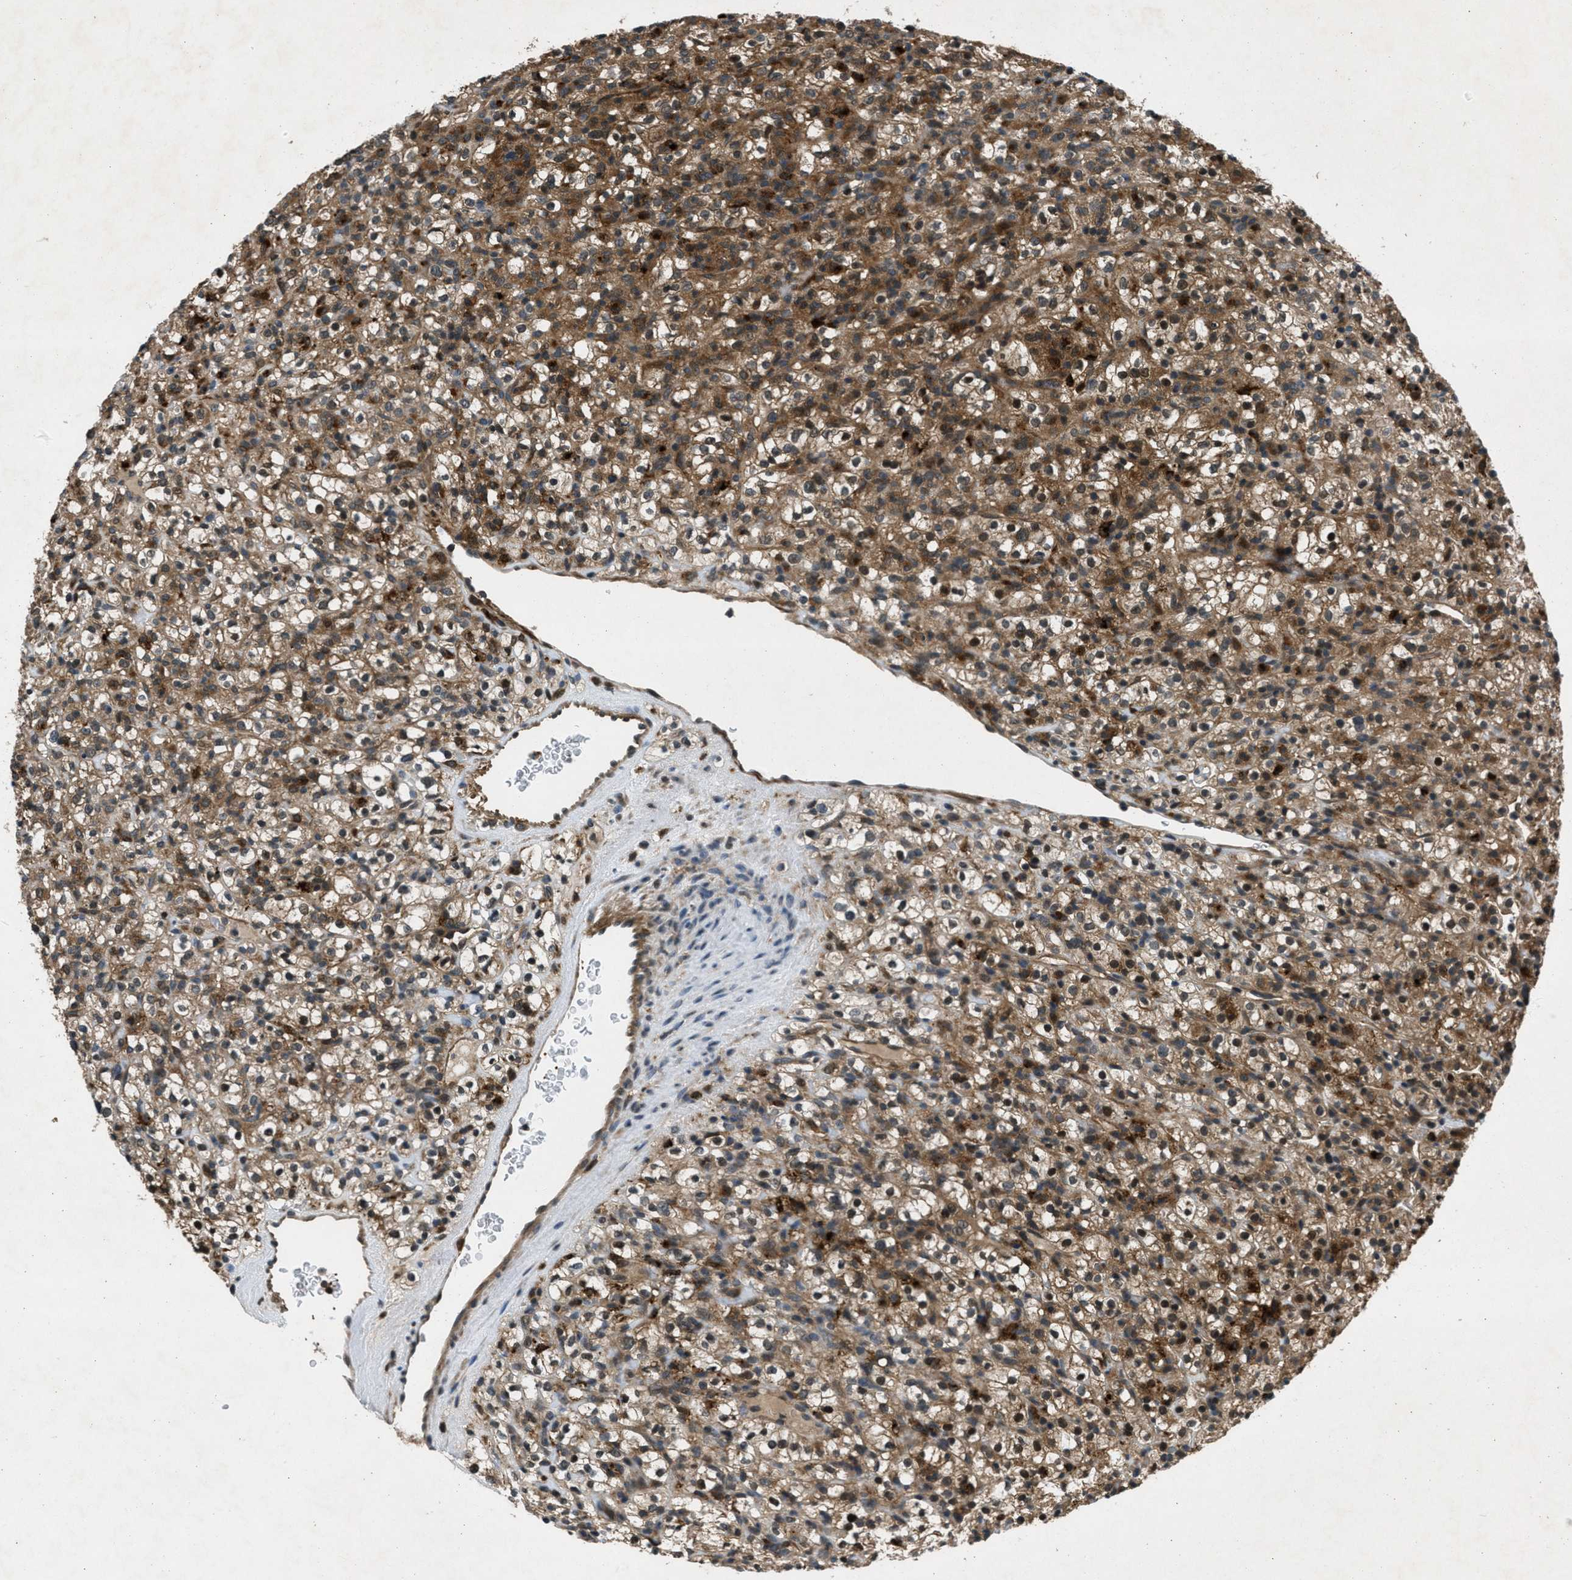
{"staining": {"intensity": "strong", "quantity": ">75%", "location": "cytoplasmic/membranous,nuclear"}, "tissue": "renal cancer", "cell_type": "Tumor cells", "image_type": "cancer", "snomed": [{"axis": "morphology", "description": "Normal tissue, NOS"}, {"axis": "morphology", "description": "Adenocarcinoma, NOS"}, {"axis": "topography", "description": "Kidney"}], "caption": "Adenocarcinoma (renal) tissue exhibits strong cytoplasmic/membranous and nuclear positivity in approximately >75% of tumor cells, visualized by immunohistochemistry.", "gene": "EPSTI1", "patient": {"sex": "female", "age": 72}}